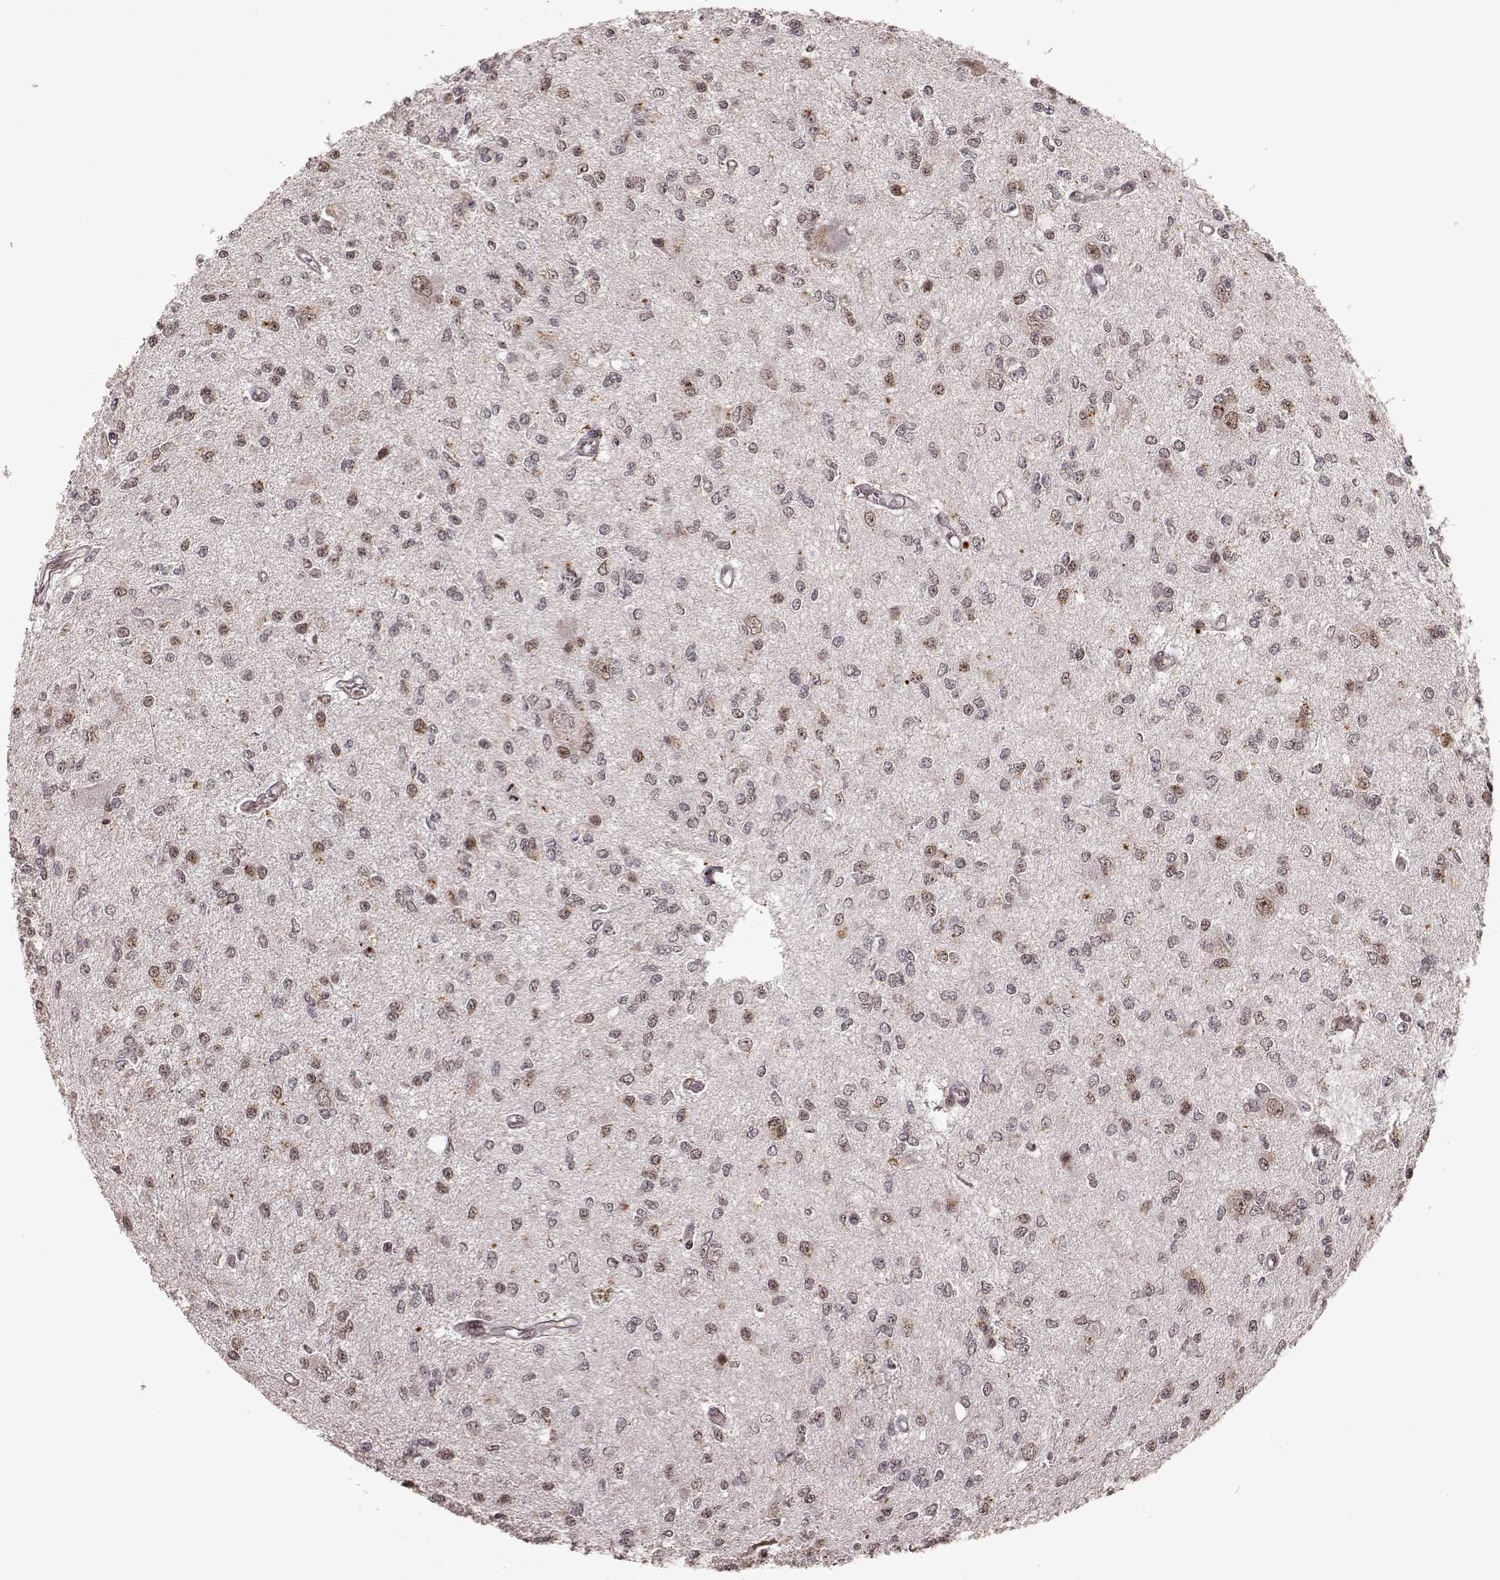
{"staining": {"intensity": "weak", "quantity": "<25%", "location": "nuclear"}, "tissue": "glioma", "cell_type": "Tumor cells", "image_type": "cancer", "snomed": [{"axis": "morphology", "description": "Glioma, malignant, Low grade"}, {"axis": "topography", "description": "Brain"}], "caption": "Immunohistochemical staining of glioma demonstrates no significant positivity in tumor cells. (DAB immunohistochemistry with hematoxylin counter stain).", "gene": "RRAGD", "patient": {"sex": "male", "age": 67}}